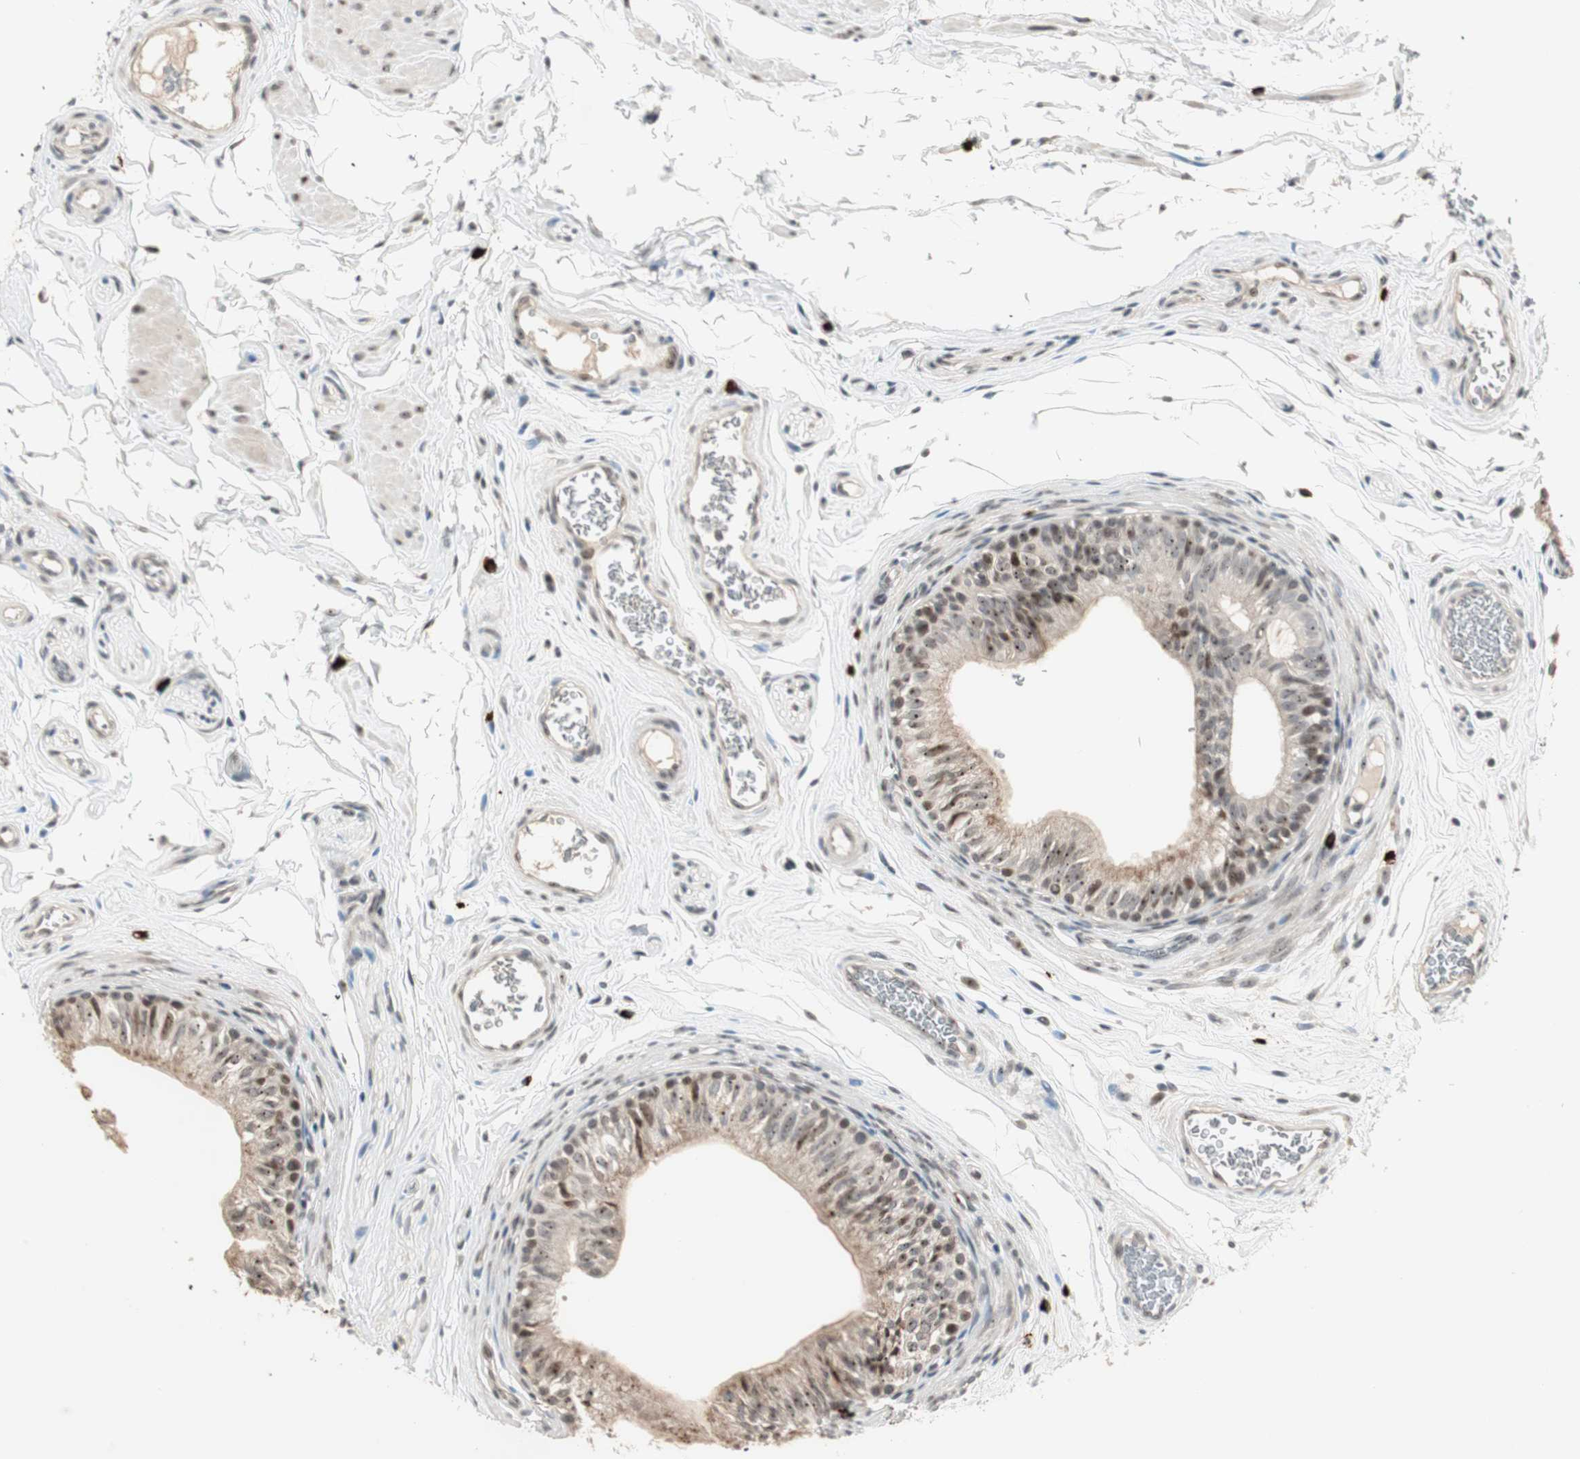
{"staining": {"intensity": "moderate", "quantity": ">75%", "location": "cytoplasmic/membranous,nuclear"}, "tissue": "epididymis", "cell_type": "Glandular cells", "image_type": "normal", "snomed": [{"axis": "morphology", "description": "Normal tissue, NOS"}, {"axis": "topography", "description": "Testis"}, {"axis": "topography", "description": "Epididymis"}], "caption": "An immunohistochemistry micrograph of normal tissue is shown. Protein staining in brown labels moderate cytoplasmic/membranous,nuclear positivity in epididymis within glandular cells.", "gene": "ETV4", "patient": {"sex": "male", "age": 36}}